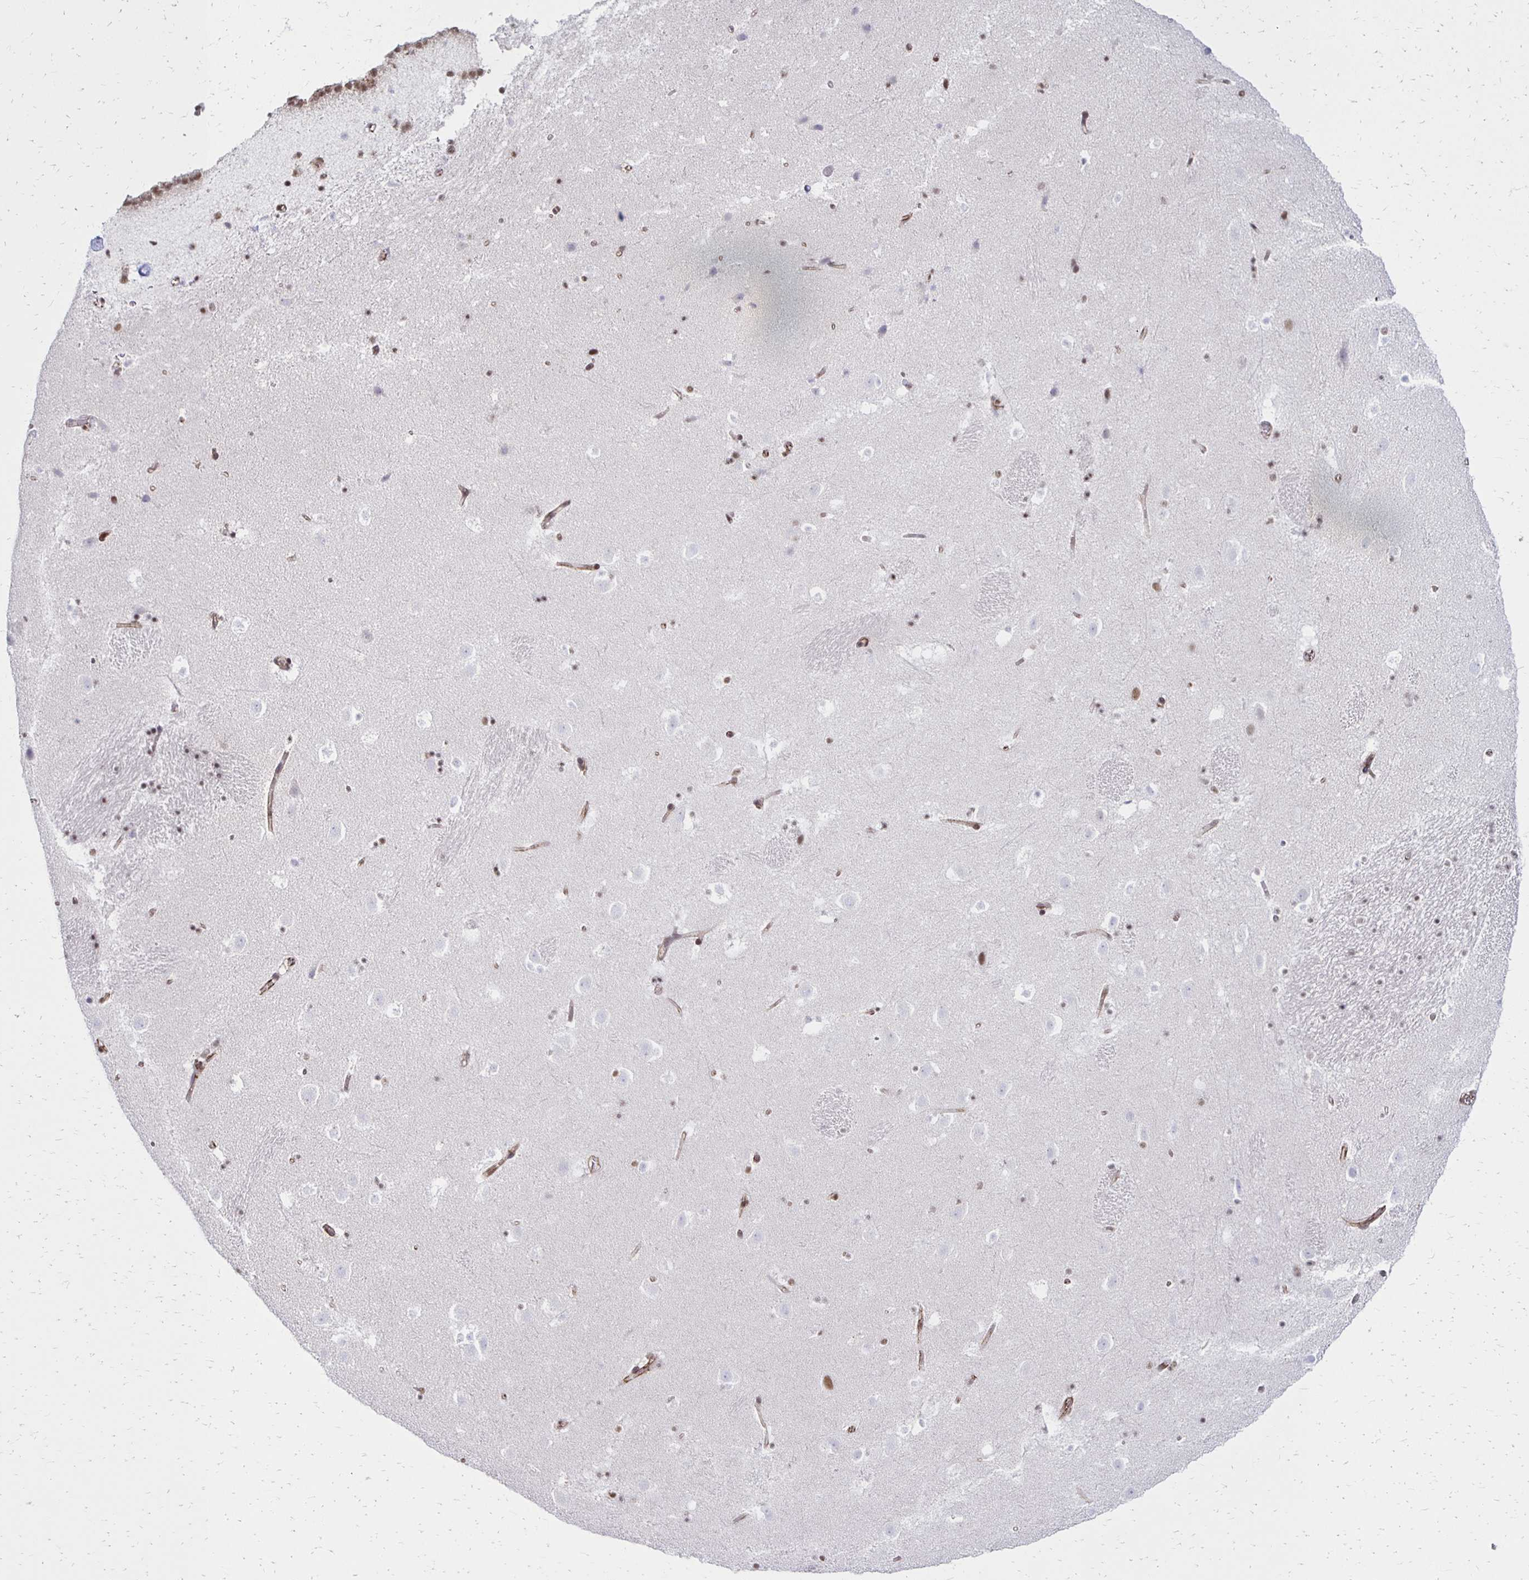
{"staining": {"intensity": "weak", "quantity": "<25%", "location": "nuclear"}, "tissue": "caudate", "cell_type": "Glial cells", "image_type": "normal", "snomed": [{"axis": "morphology", "description": "Normal tissue, NOS"}, {"axis": "topography", "description": "Lateral ventricle wall"}], "caption": "A photomicrograph of caudate stained for a protein reveals no brown staining in glial cells. (IHC, brightfield microscopy, high magnification).", "gene": "DDB2", "patient": {"sex": "male", "age": 37}}